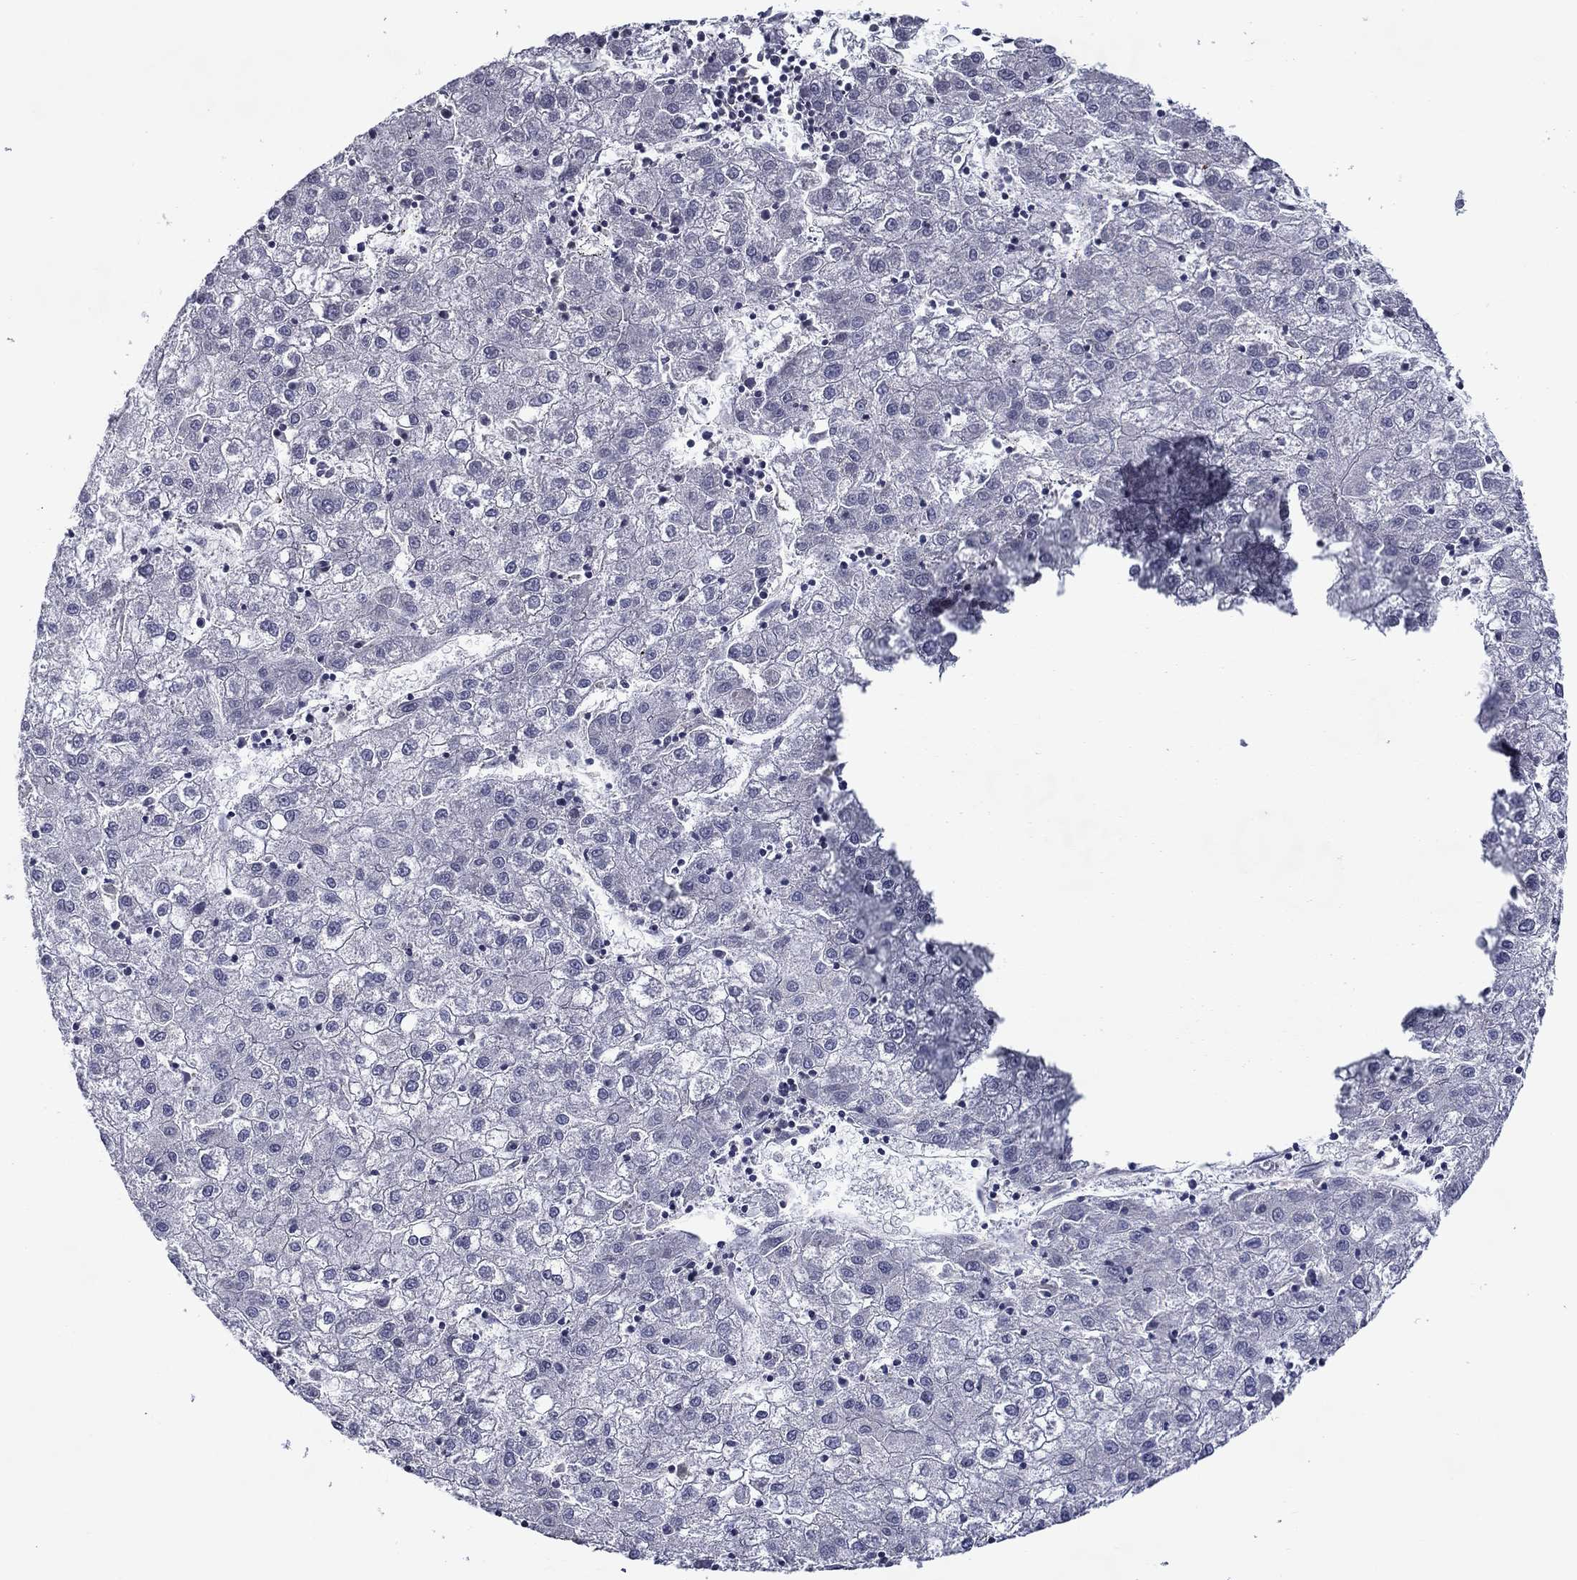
{"staining": {"intensity": "negative", "quantity": "none", "location": "none"}, "tissue": "liver cancer", "cell_type": "Tumor cells", "image_type": "cancer", "snomed": [{"axis": "morphology", "description": "Carcinoma, Hepatocellular, NOS"}, {"axis": "topography", "description": "Liver"}], "caption": "DAB immunohistochemical staining of human liver hepatocellular carcinoma demonstrates no significant expression in tumor cells.", "gene": "SPATA7", "patient": {"sex": "male", "age": 72}}